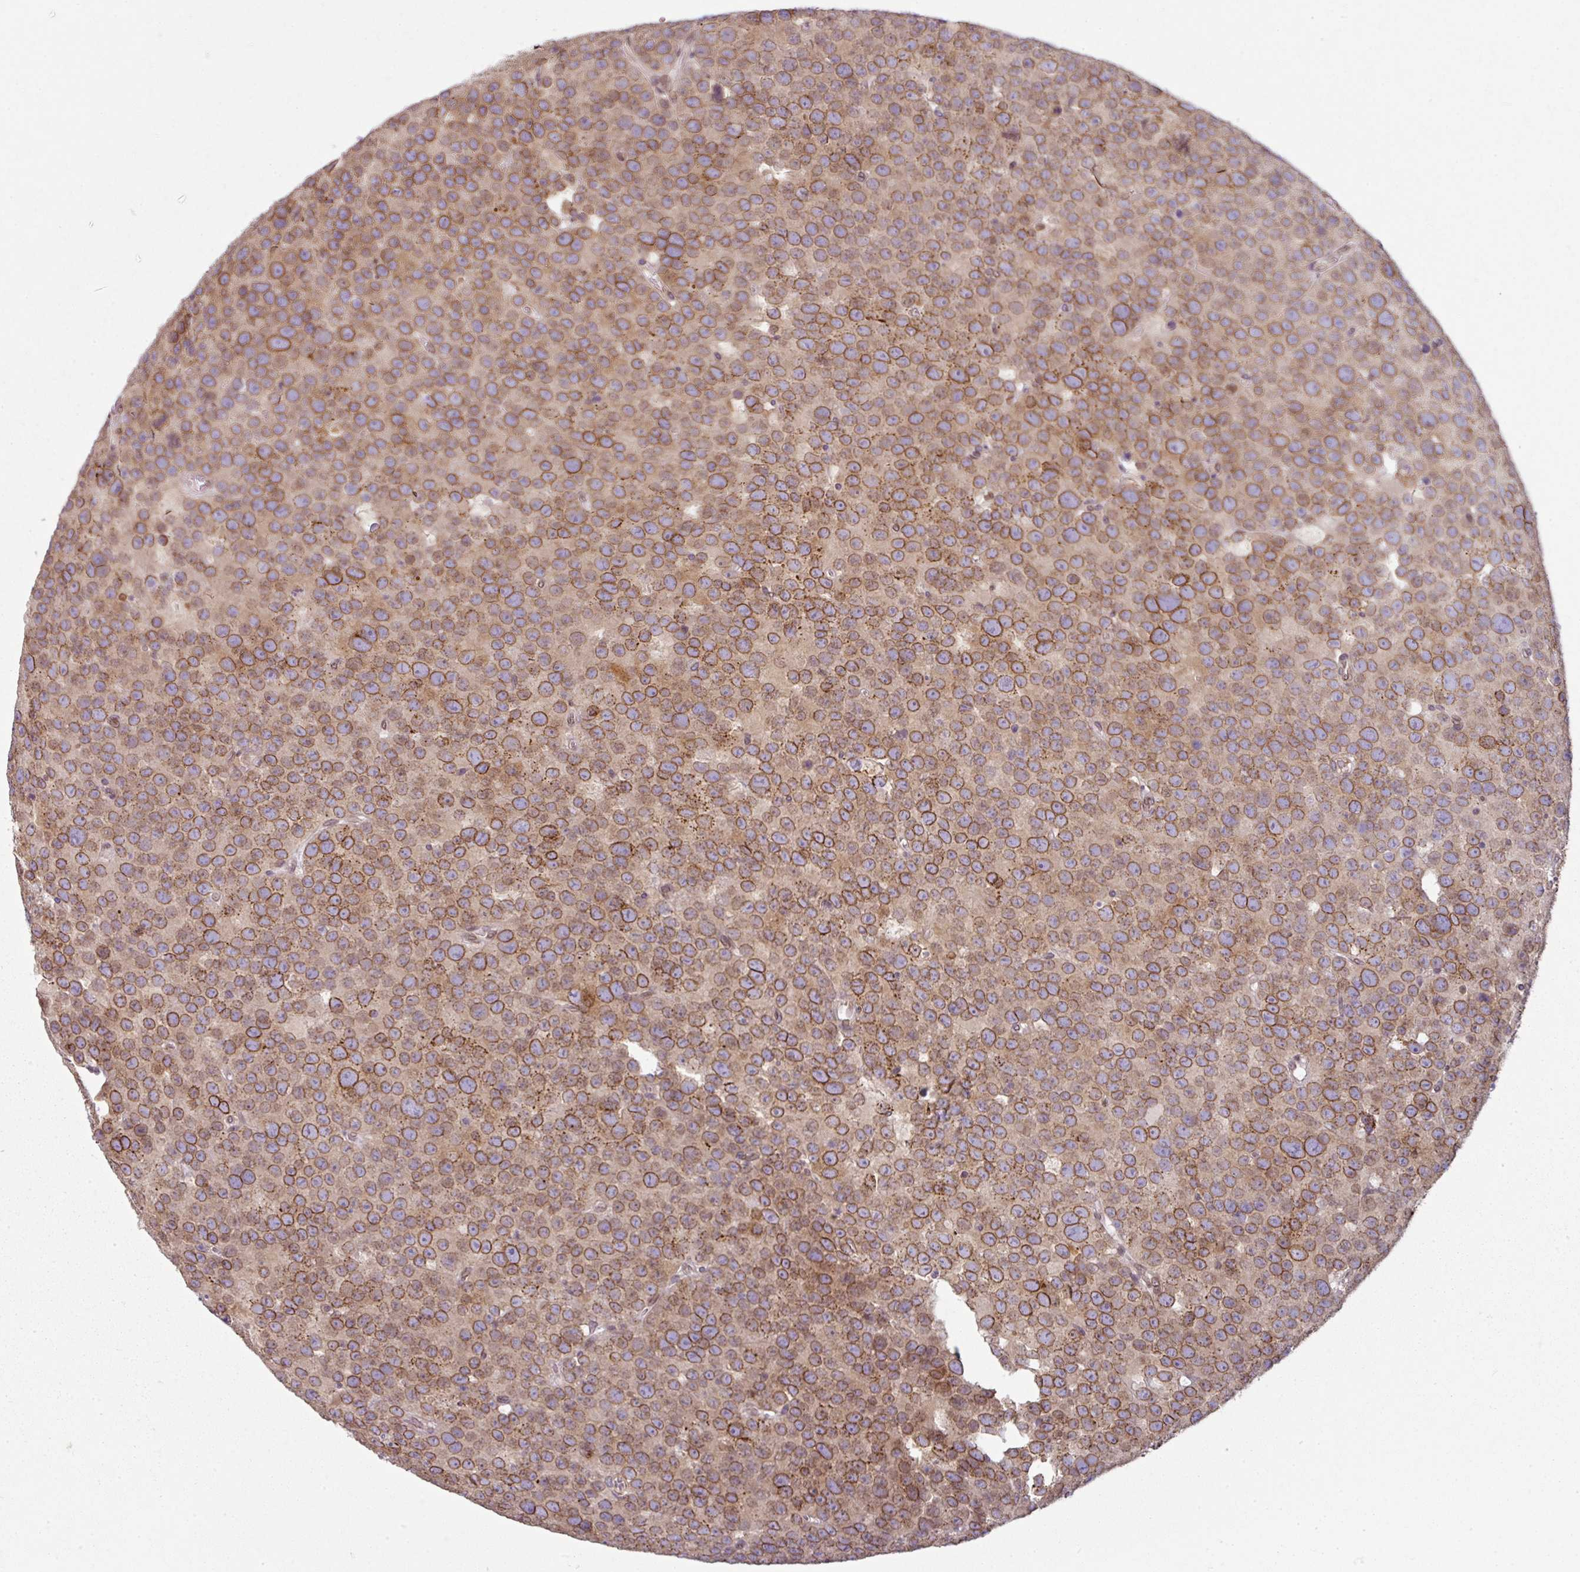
{"staining": {"intensity": "moderate", "quantity": ">75%", "location": "cytoplasmic/membranous,nuclear"}, "tissue": "testis cancer", "cell_type": "Tumor cells", "image_type": "cancer", "snomed": [{"axis": "morphology", "description": "Seminoma, NOS"}, {"axis": "topography", "description": "Testis"}], "caption": "This is a histology image of immunohistochemistry staining of seminoma (testis), which shows moderate expression in the cytoplasmic/membranous and nuclear of tumor cells.", "gene": "RANGAP1", "patient": {"sex": "male", "age": 71}}